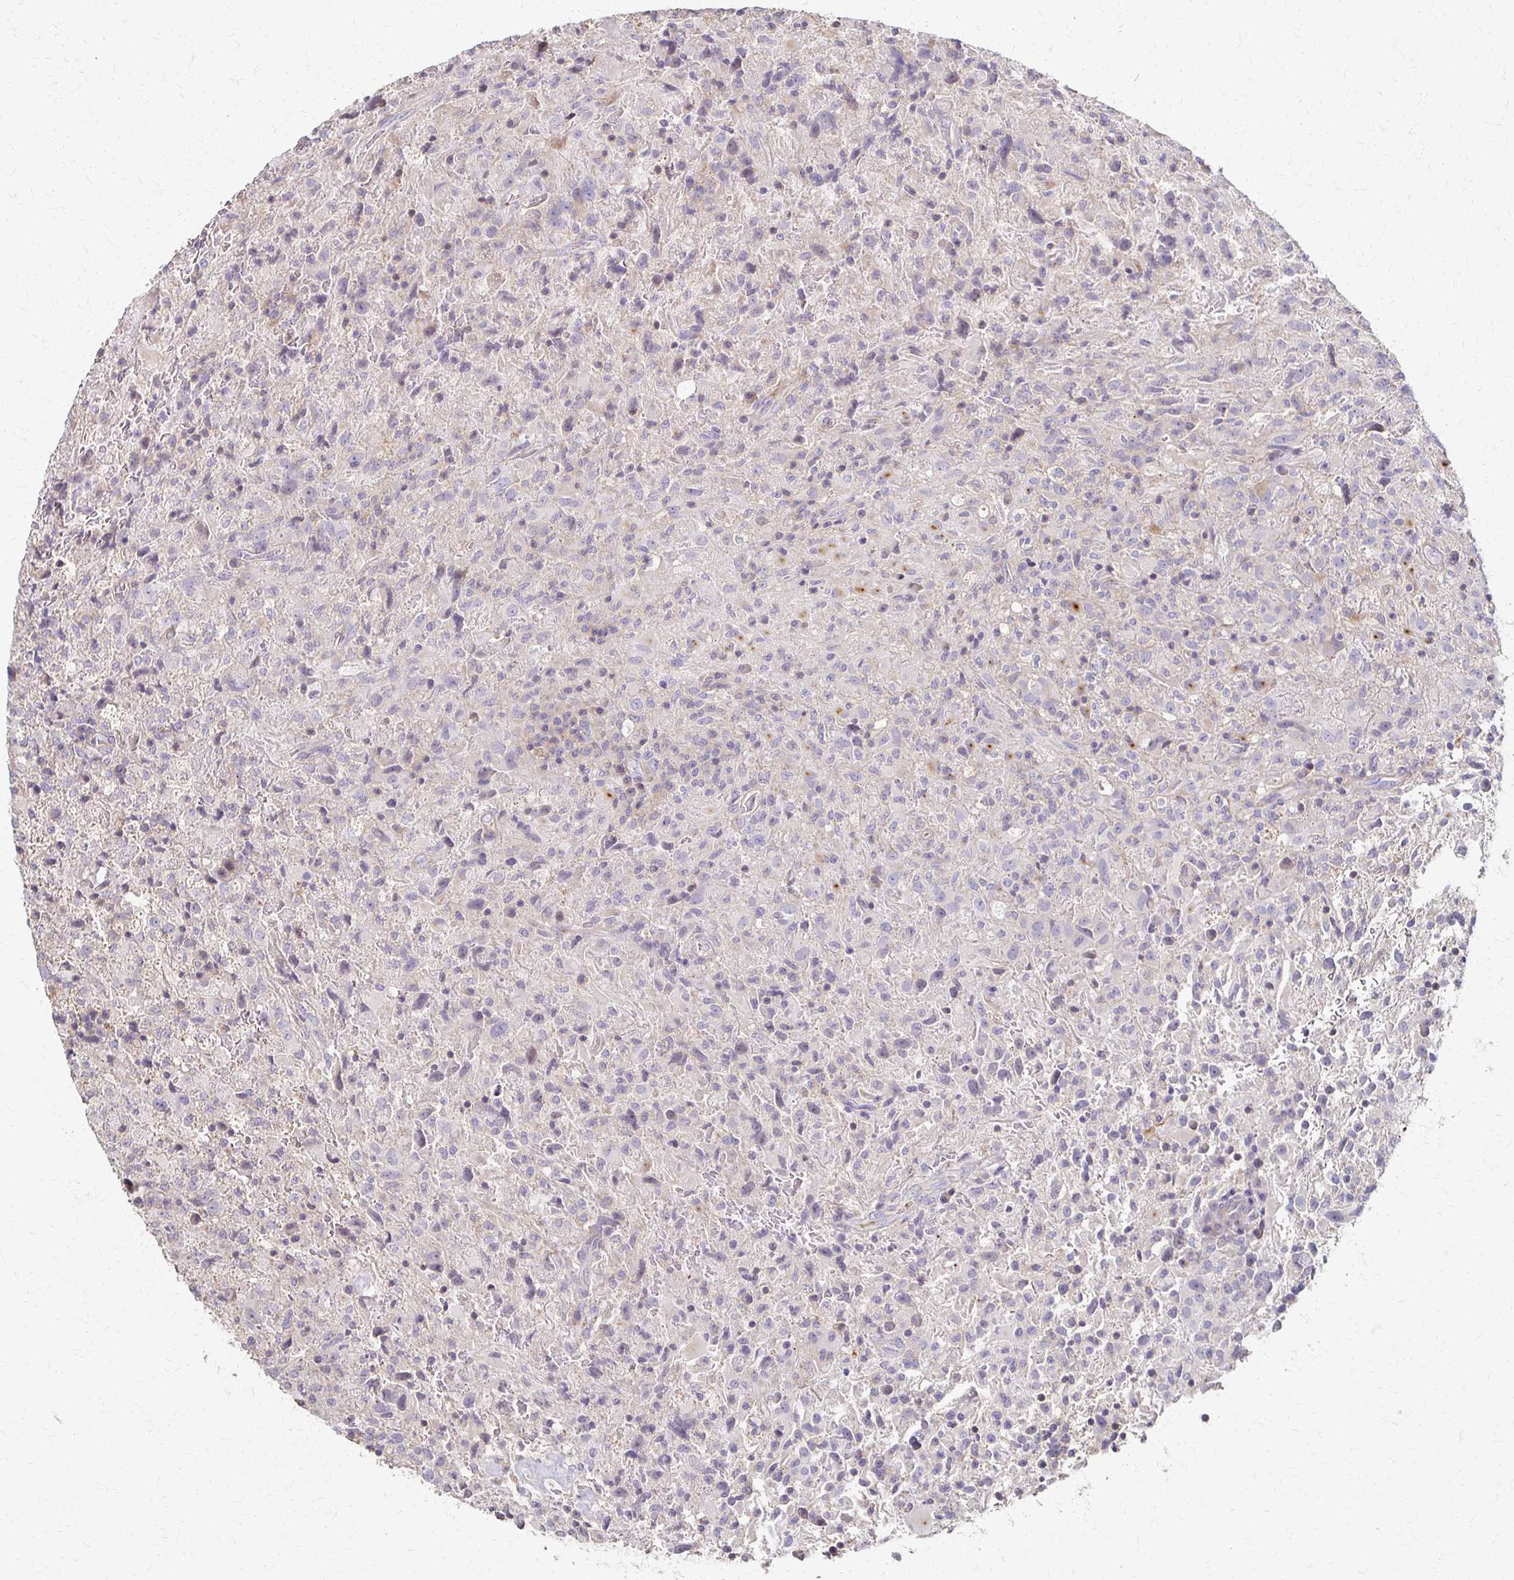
{"staining": {"intensity": "negative", "quantity": "none", "location": "none"}, "tissue": "glioma", "cell_type": "Tumor cells", "image_type": "cancer", "snomed": [{"axis": "morphology", "description": "Glioma, malignant, High grade"}, {"axis": "topography", "description": "Brain"}], "caption": "A histopathology image of human high-grade glioma (malignant) is negative for staining in tumor cells.", "gene": "C1QTNF7", "patient": {"sex": "male", "age": 68}}